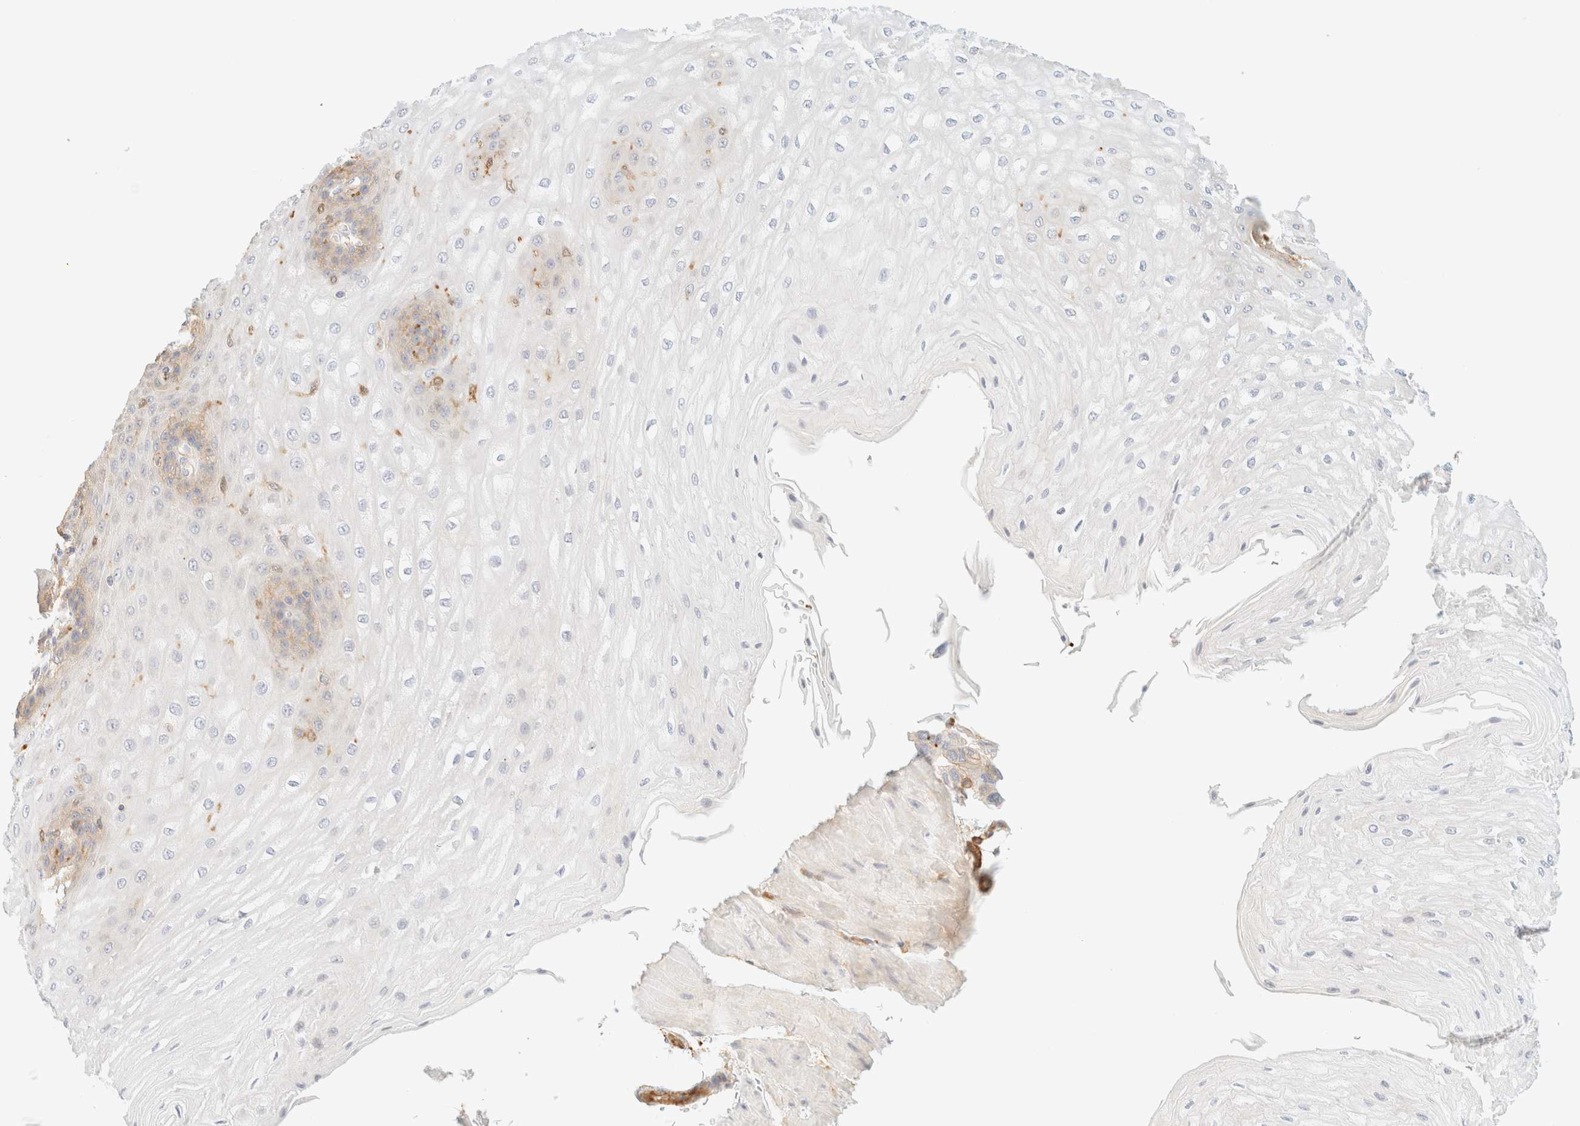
{"staining": {"intensity": "moderate", "quantity": "25%-75%", "location": "cytoplasmic/membranous"}, "tissue": "esophagus", "cell_type": "Squamous epithelial cells", "image_type": "normal", "snomed": [{"axis": "morphology", "description": "Normal tissue, NOS"}, {"axis": "topography", "description": "Esophagus"}], "caption": "A brown stain shows moderate cytoplasmic/membranous staining of a protein in squamous epithelial cells of benign human esophagus.", "gene": "OTOP2", "patient": {"sex": "male", "age": 54}}